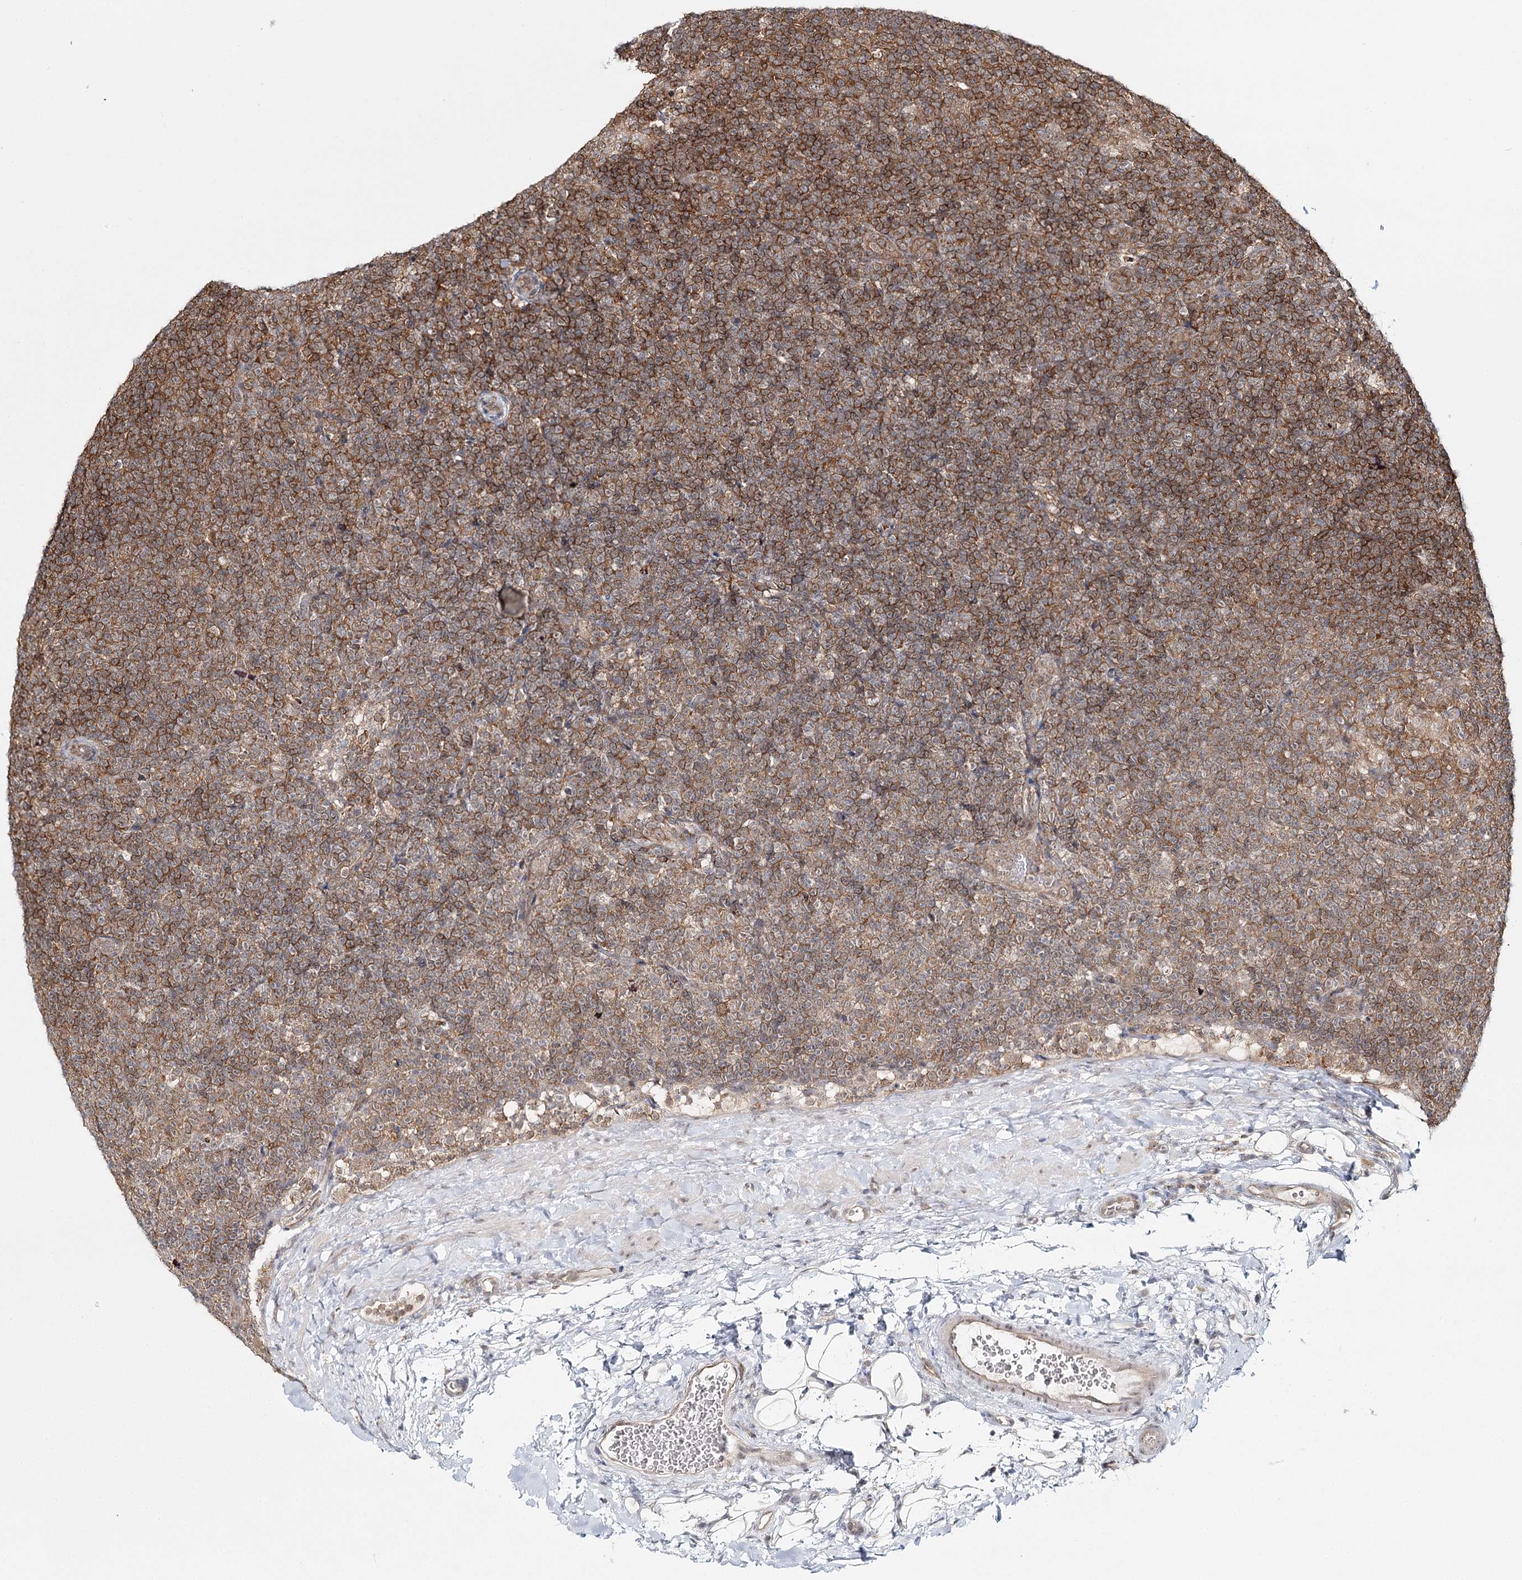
{"staining": {"intensity": "weak", "quantity": "25%-75%", "location": "cytoplasmic/membranous"}, "tissue": "lymphoma", "cell_type": "Tumor cells", "image_type": "cancer", "snomed": [{"axis": "morphology", "description": "Hodgkin's disease, NOS"}, {"axis": "topography", "description": "Lymph node"}], "caption": "Human lymphoma stained for a protein (brown) shows weak cytoplasmic/membranous positive staining in approximately 25%-75% of tumor cells.", "gene": "FAM120B", "patient": {"sex": "female", "age": 57}}